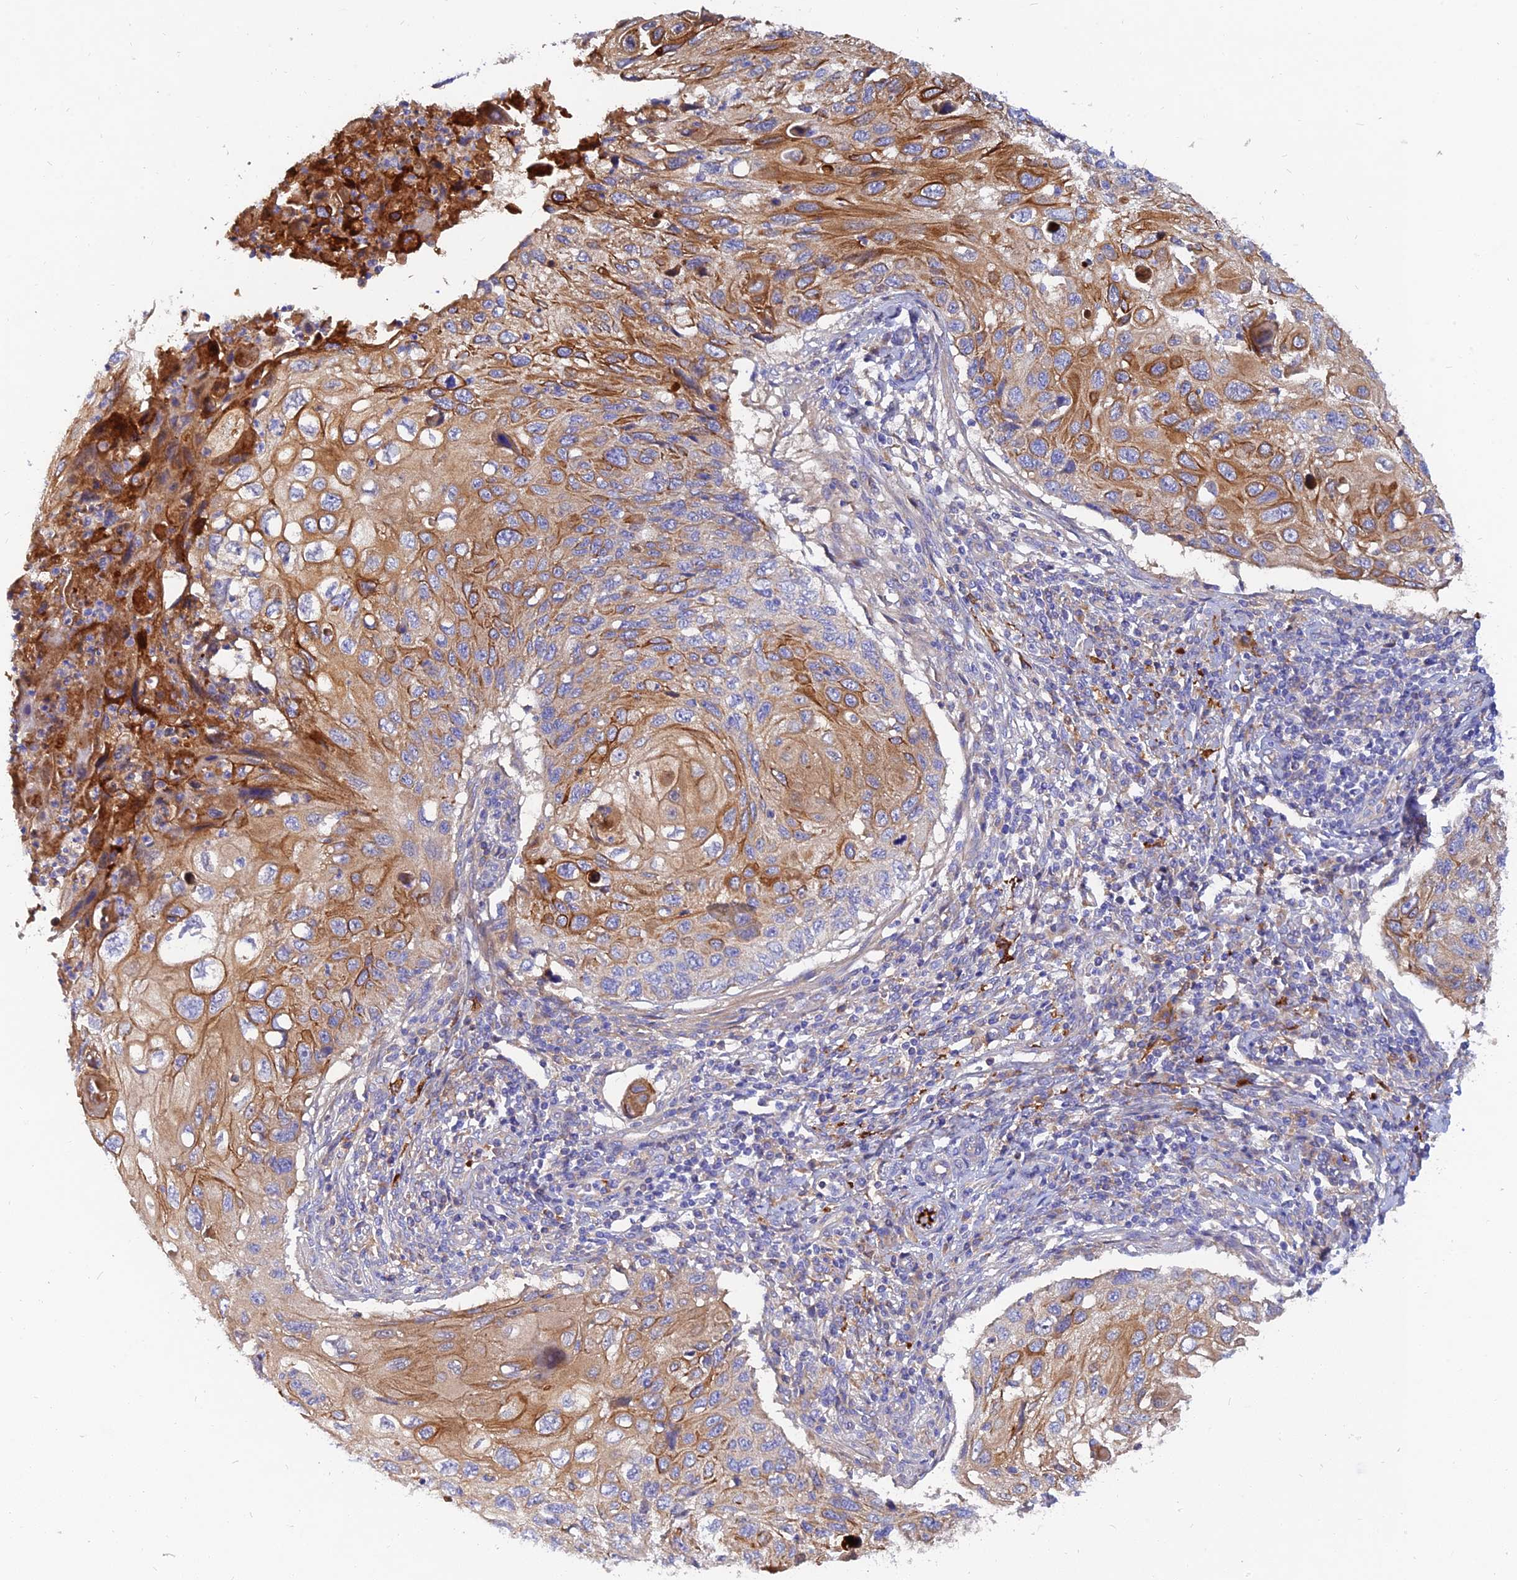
{"staining": {"intensity": "strong", "quantity": "25%-75%", "location": "cytoplasmic/membranous"}, "tissue": "cervical cancer", "cell_type": "Tumor cells", "image_type": "cancer", "snomed": [{"axis": "morphology", "description": "Squamous cell carcinoma, NOS"}, {"axis": "topography", "description": "Cervix"}], "caption": "Cervical cancer stained for a protein (brown) shows strong cytoplasmic/membranous positive expression in approximately 25%-75% of tumor cells.", "gene": "MROH1", "patient": {"sex": "female", "age": 70}}